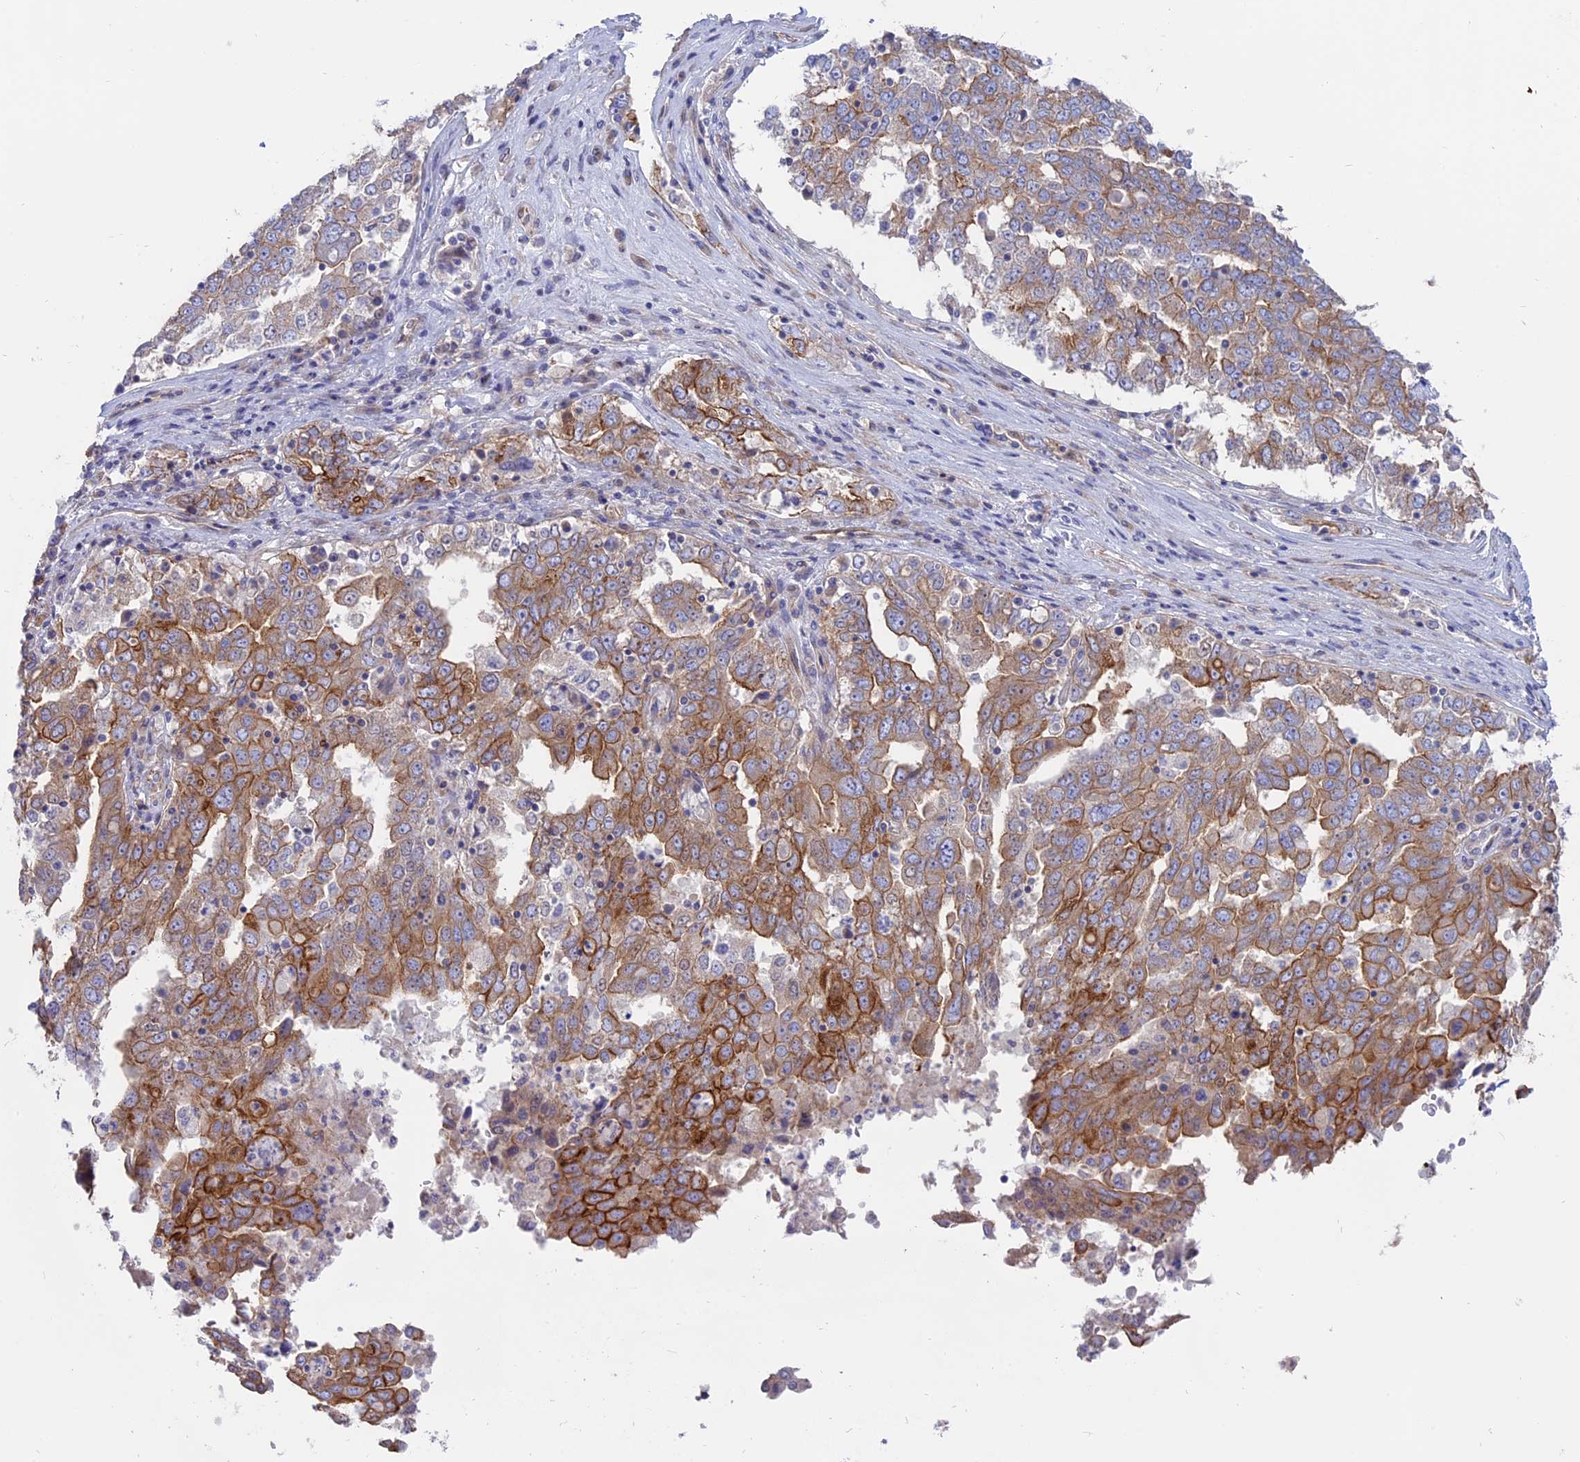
{"staining": {"intensity": "moderate", "quantity": "25%-75%", "location": "cytoplasmic/membranous"}, "tissue": "ovarian cancer", "cell_type": "Tumor cells", "image_type": "cancer", "snomed": [{"axis": "morphology", "description": "Carcinoma, endometroid"}, {"axis": "topography", "description": "Ovary"}], "caption": "Ovarian endometroid carcinoma stained with a protein marker exhibits moderate staining in tumor cells.", "gene": "MYO5B", "patient": {"sex": "female", "age": 62}}